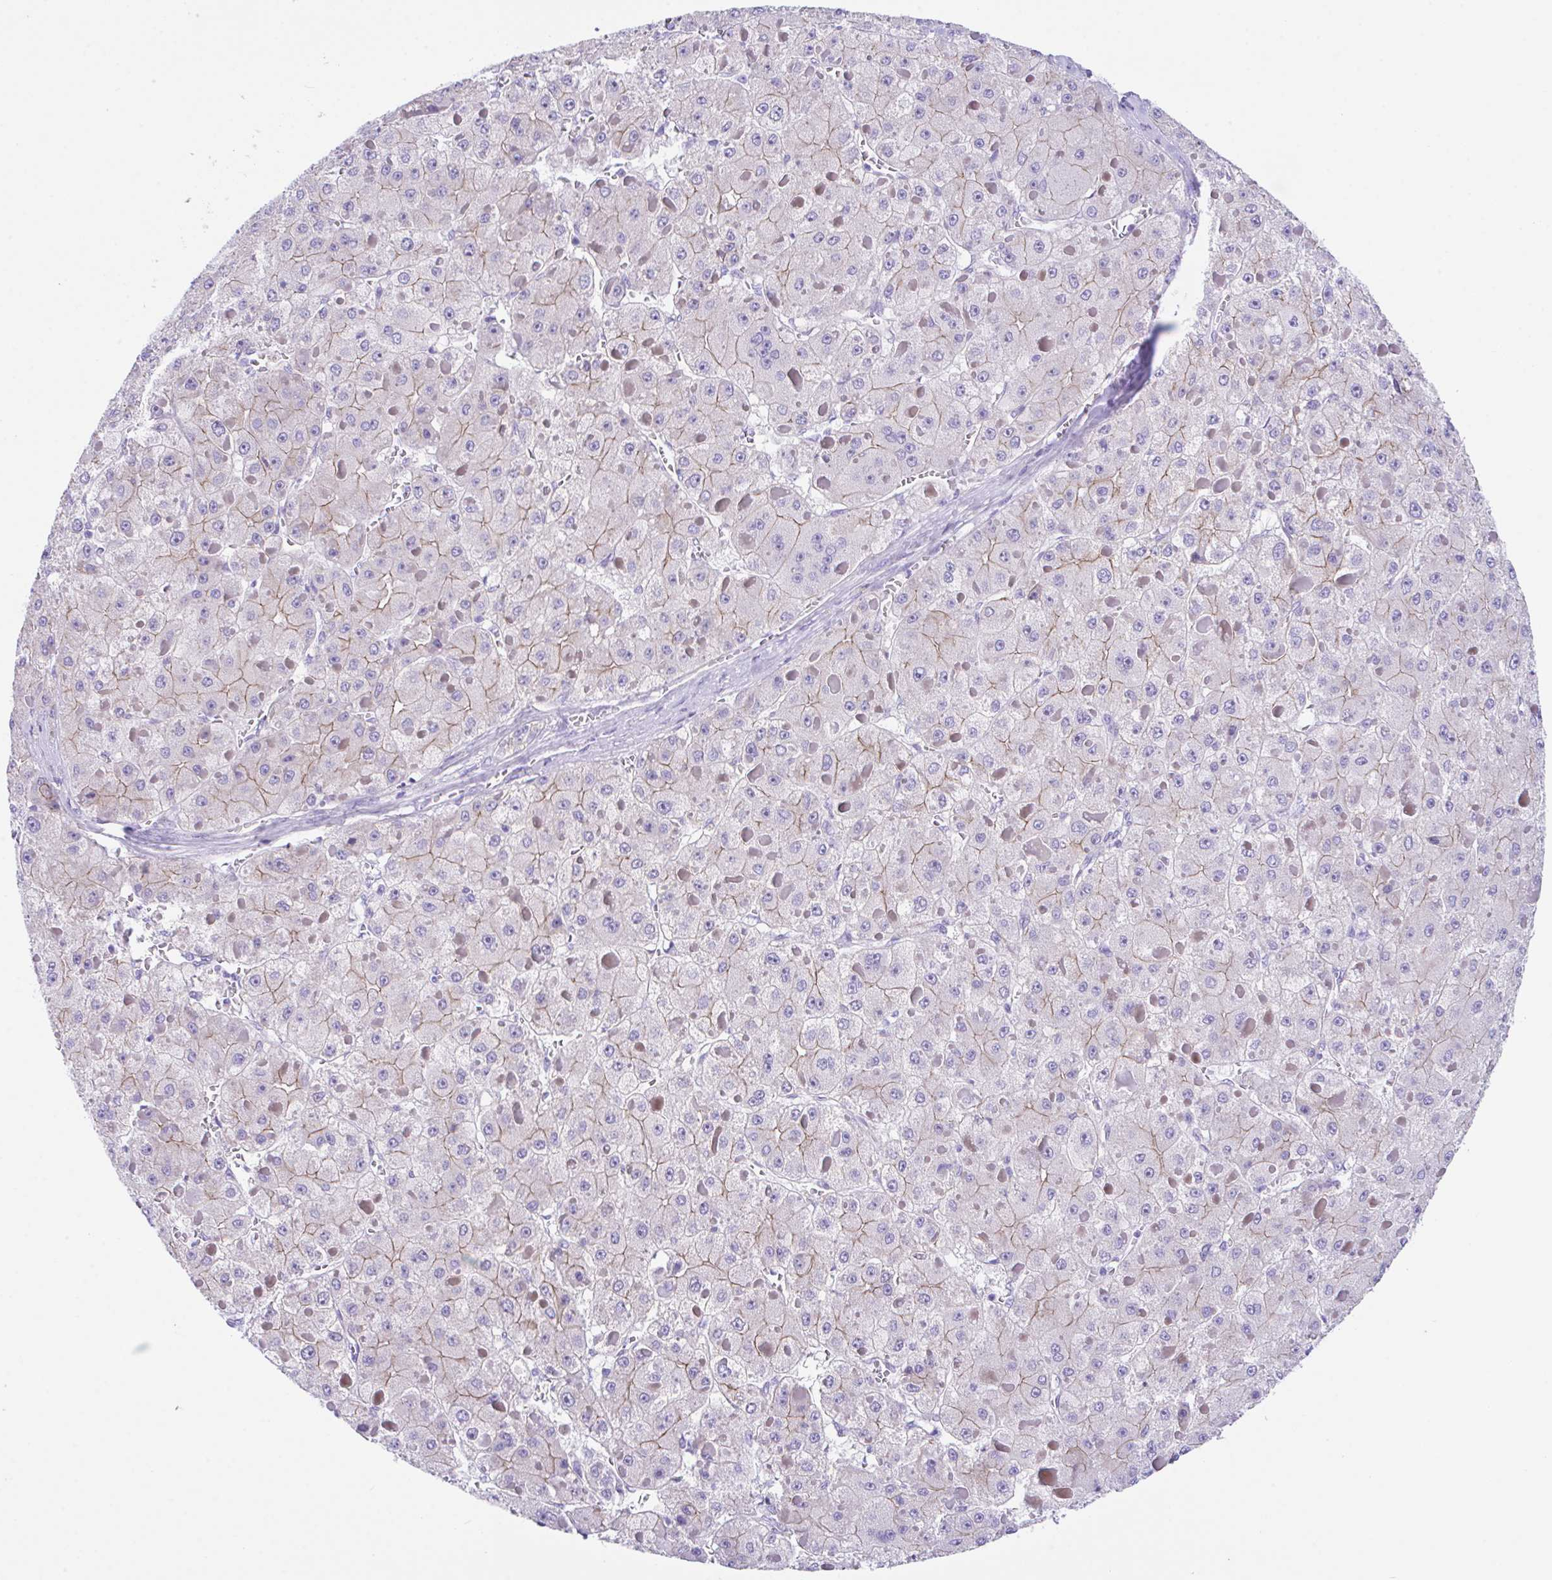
{"staining": {"intensity": "weak", "quantity": "25%-75%", "location": "cytoplasmic/membranous"}, "tissue": "liver cancer", "cell_type": "Tumor cells", "image_type": "cancer", "snomed": [{"axis": "morphology", "description": "Carcinoma, Hepatocellular, NOS"}, {"axis": "topography", "description": "Liver"}], "caption": "A brown stain highlights weak cytoplasmic/membranous positivity of a protein in liver cancer tumor cells. The staining is performed using DAB brown chromogen to label protein expression. The nuclei are counter-stained blue using hematoxylin.", "gene": "SLC16A6", "patient": {"sex": "female", "age": 73}}